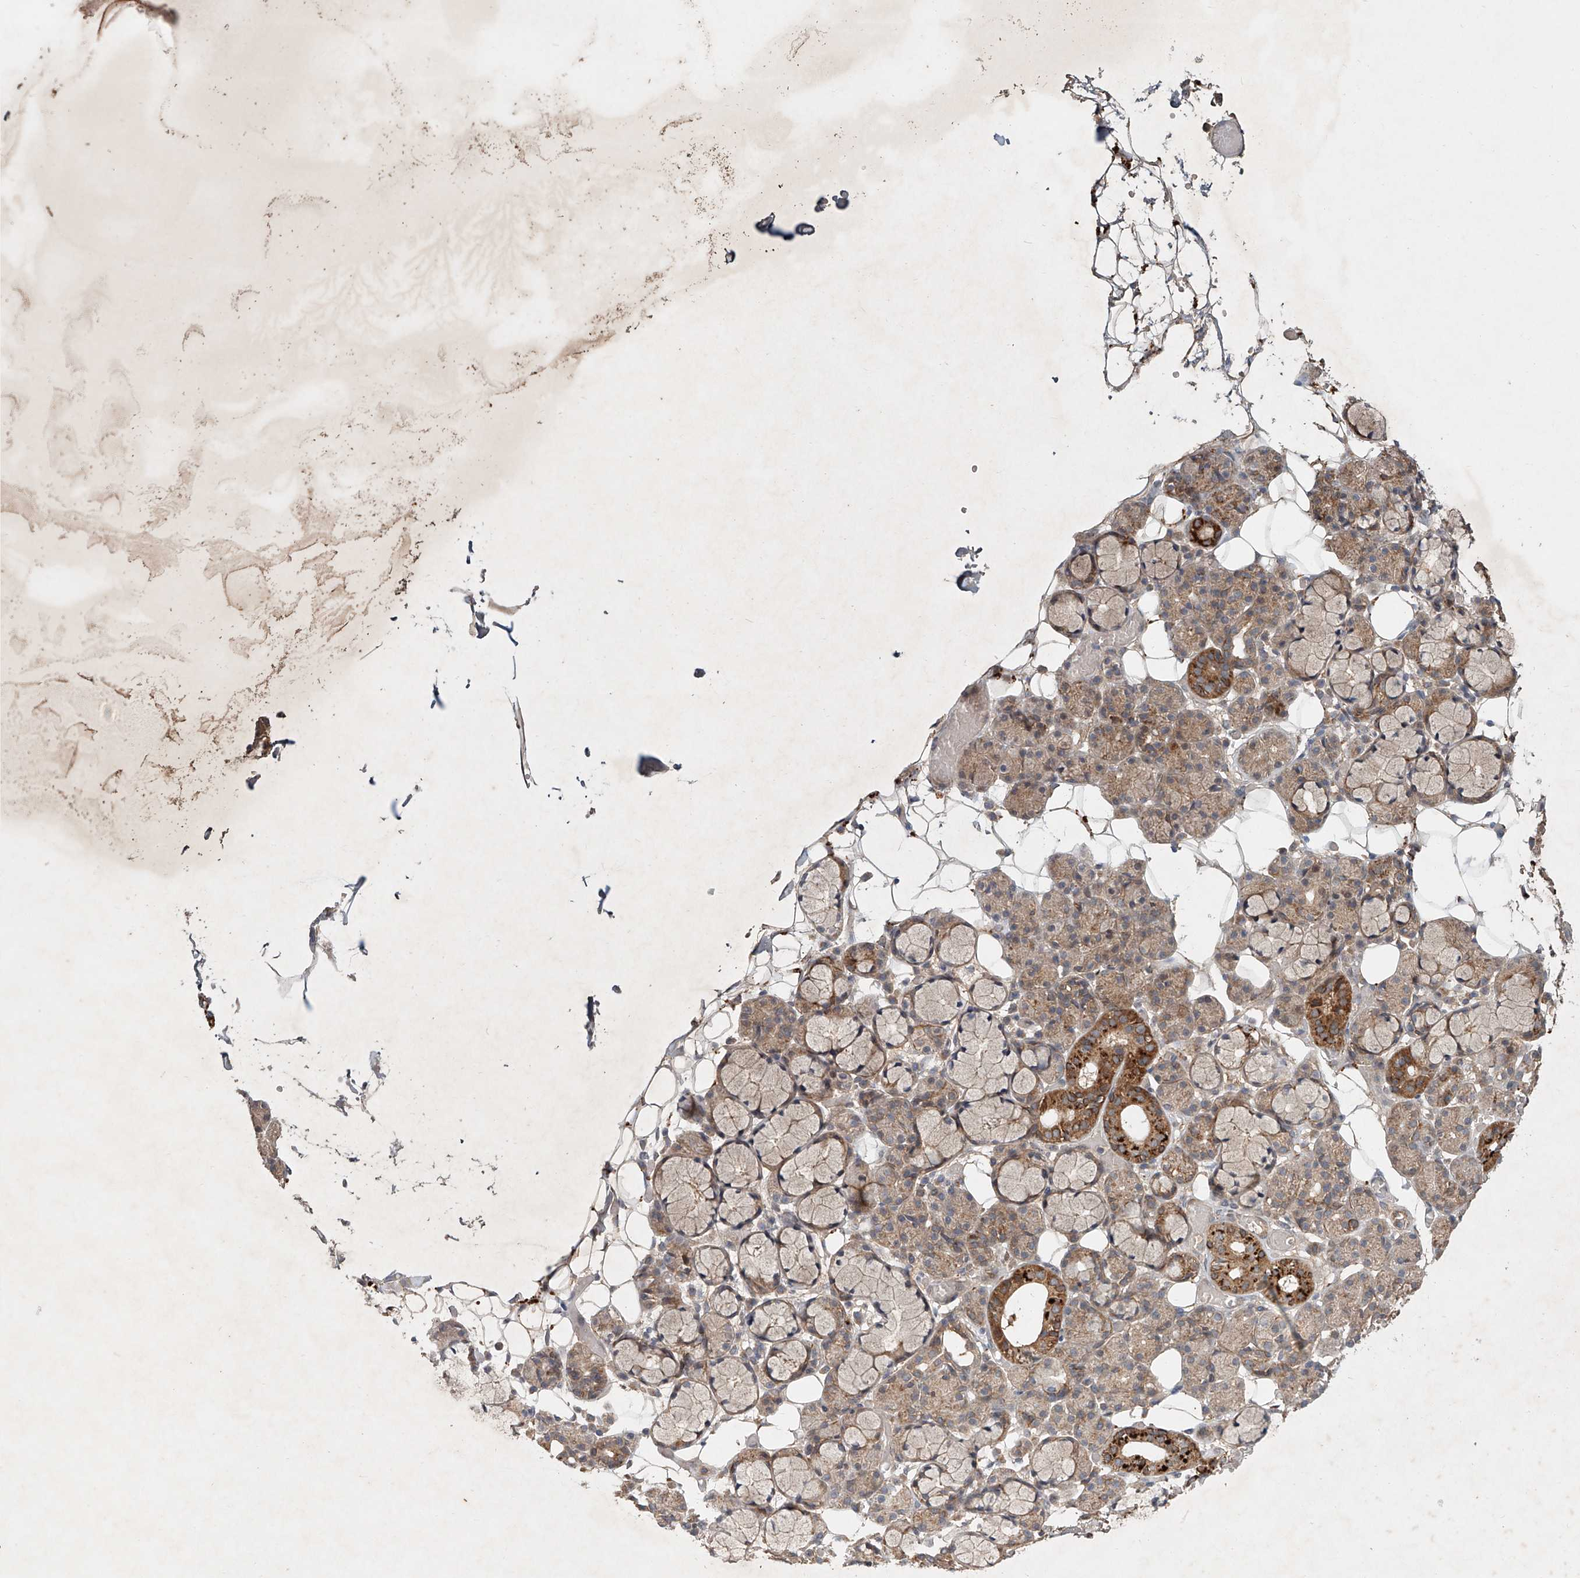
{"staining": {"intensity": "moderate", "quantity": "25%-75%", "location": "cytoplasmic/membranous"}, "tissue": "salivary gland", "cell_type": "Glandular cells", "image_type": "normal", "snomed": [{"axis": "morphology", "description": "Normal tissue, NOS"}, {"axis": "topography", "description": "Salivary gland"}], "caption": "The photomicrograph exhibits staining of unremarkable salivary gland, revealing moderate cytoplasmic/membranous protein expression (brown color) within glandular cells.", "gene": "IER5", "patient": {"sex": "male", "age": 63}}